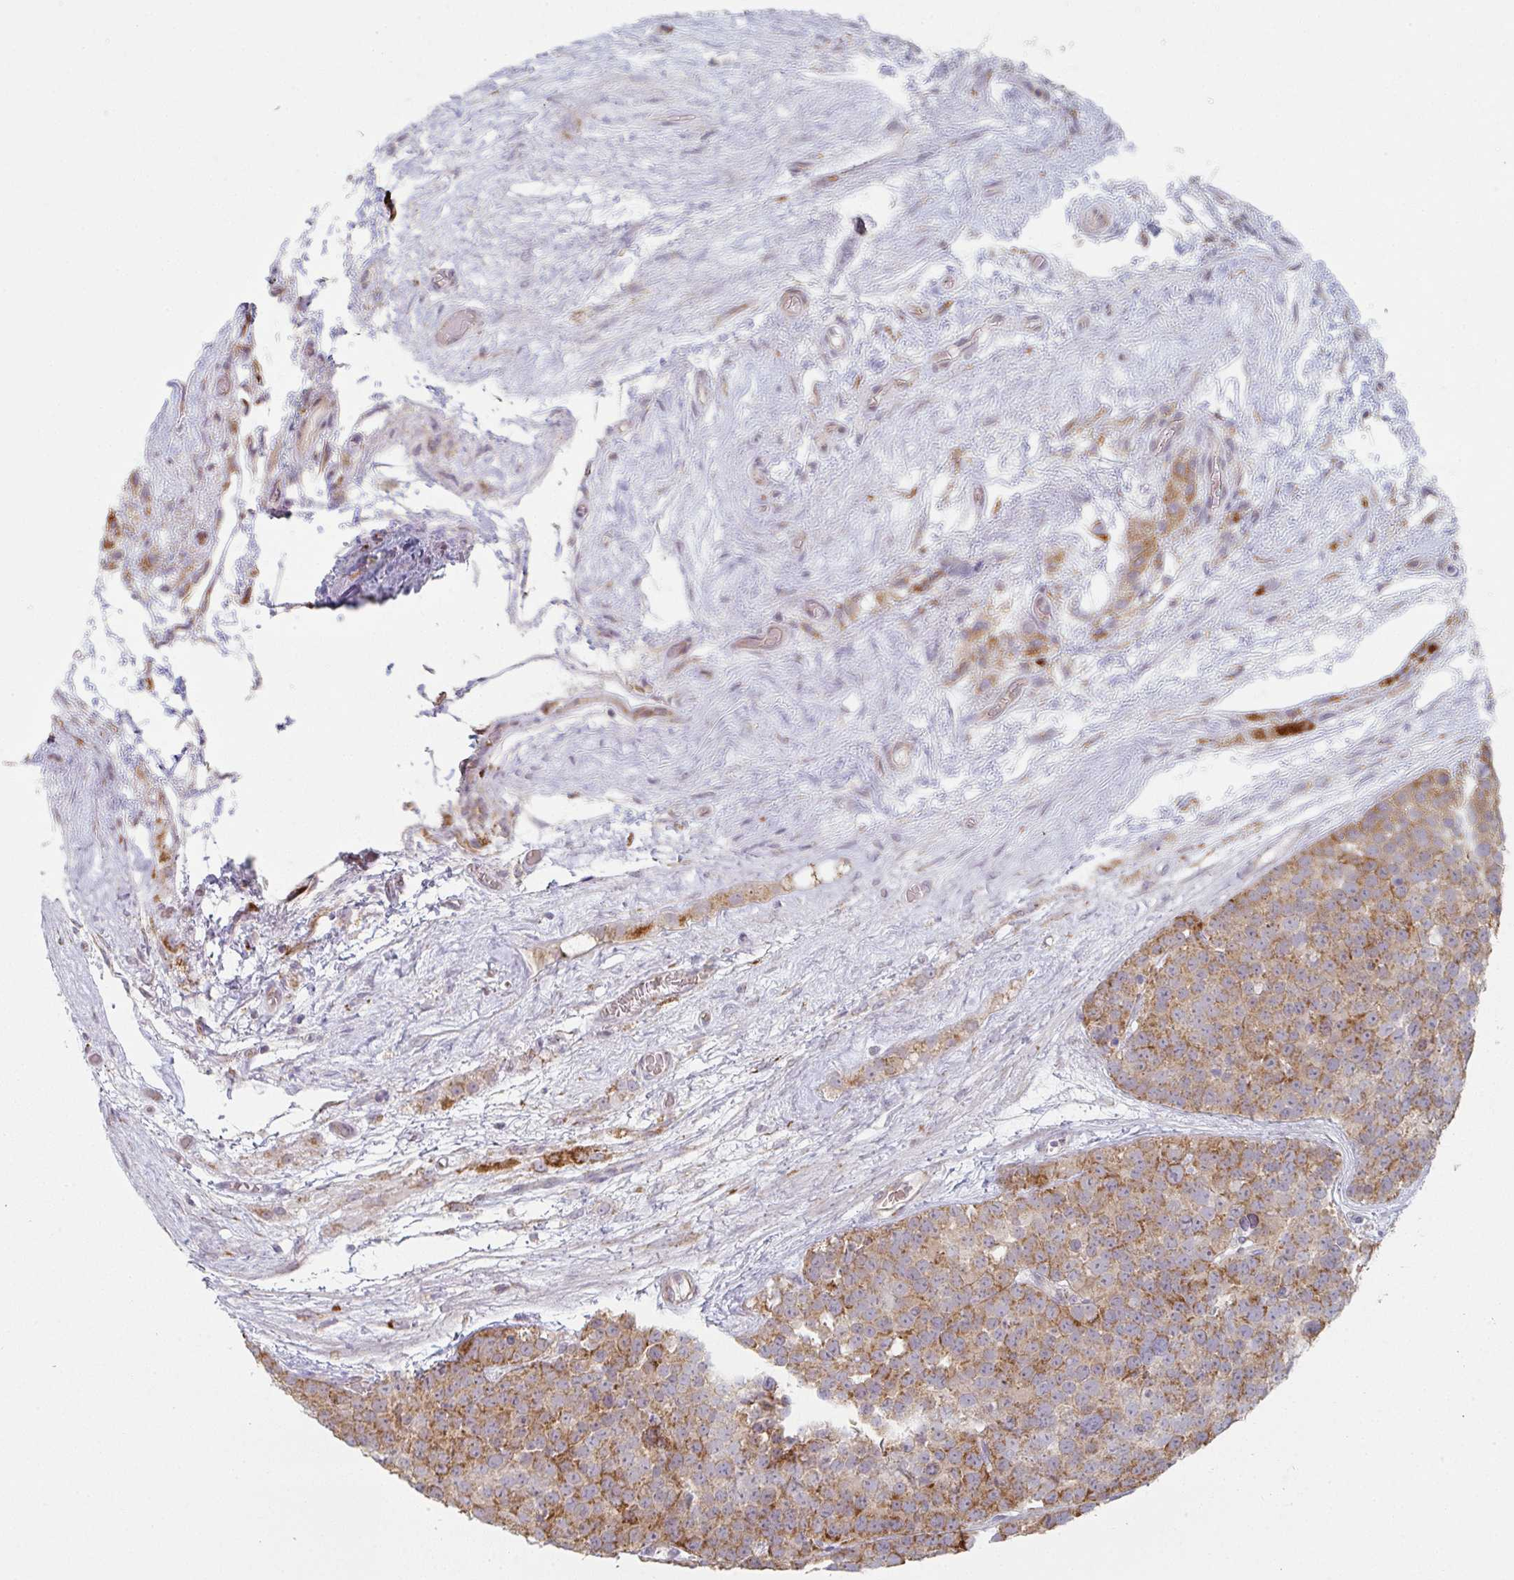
{"staining": {"intensity": "moderate", "quantity": ">75%", "location": "cytoplasmic/membranous"}, "tissue": "testis cancer", "cell_type": "Tumor cells", "image_type": "cancer", "snomed": [{"axis": "morphology", "description": "Seminoma, NOS"}, {"axis": "topography", "description": "Testis"}], "caption": "Protein staining of testis seminoma tissue displays moderate cytoplasmic/membranous expression in approximately >75% of tumor cells.", "gene": "ZNF526", "patient": {"sex": "male", "age": 71}}